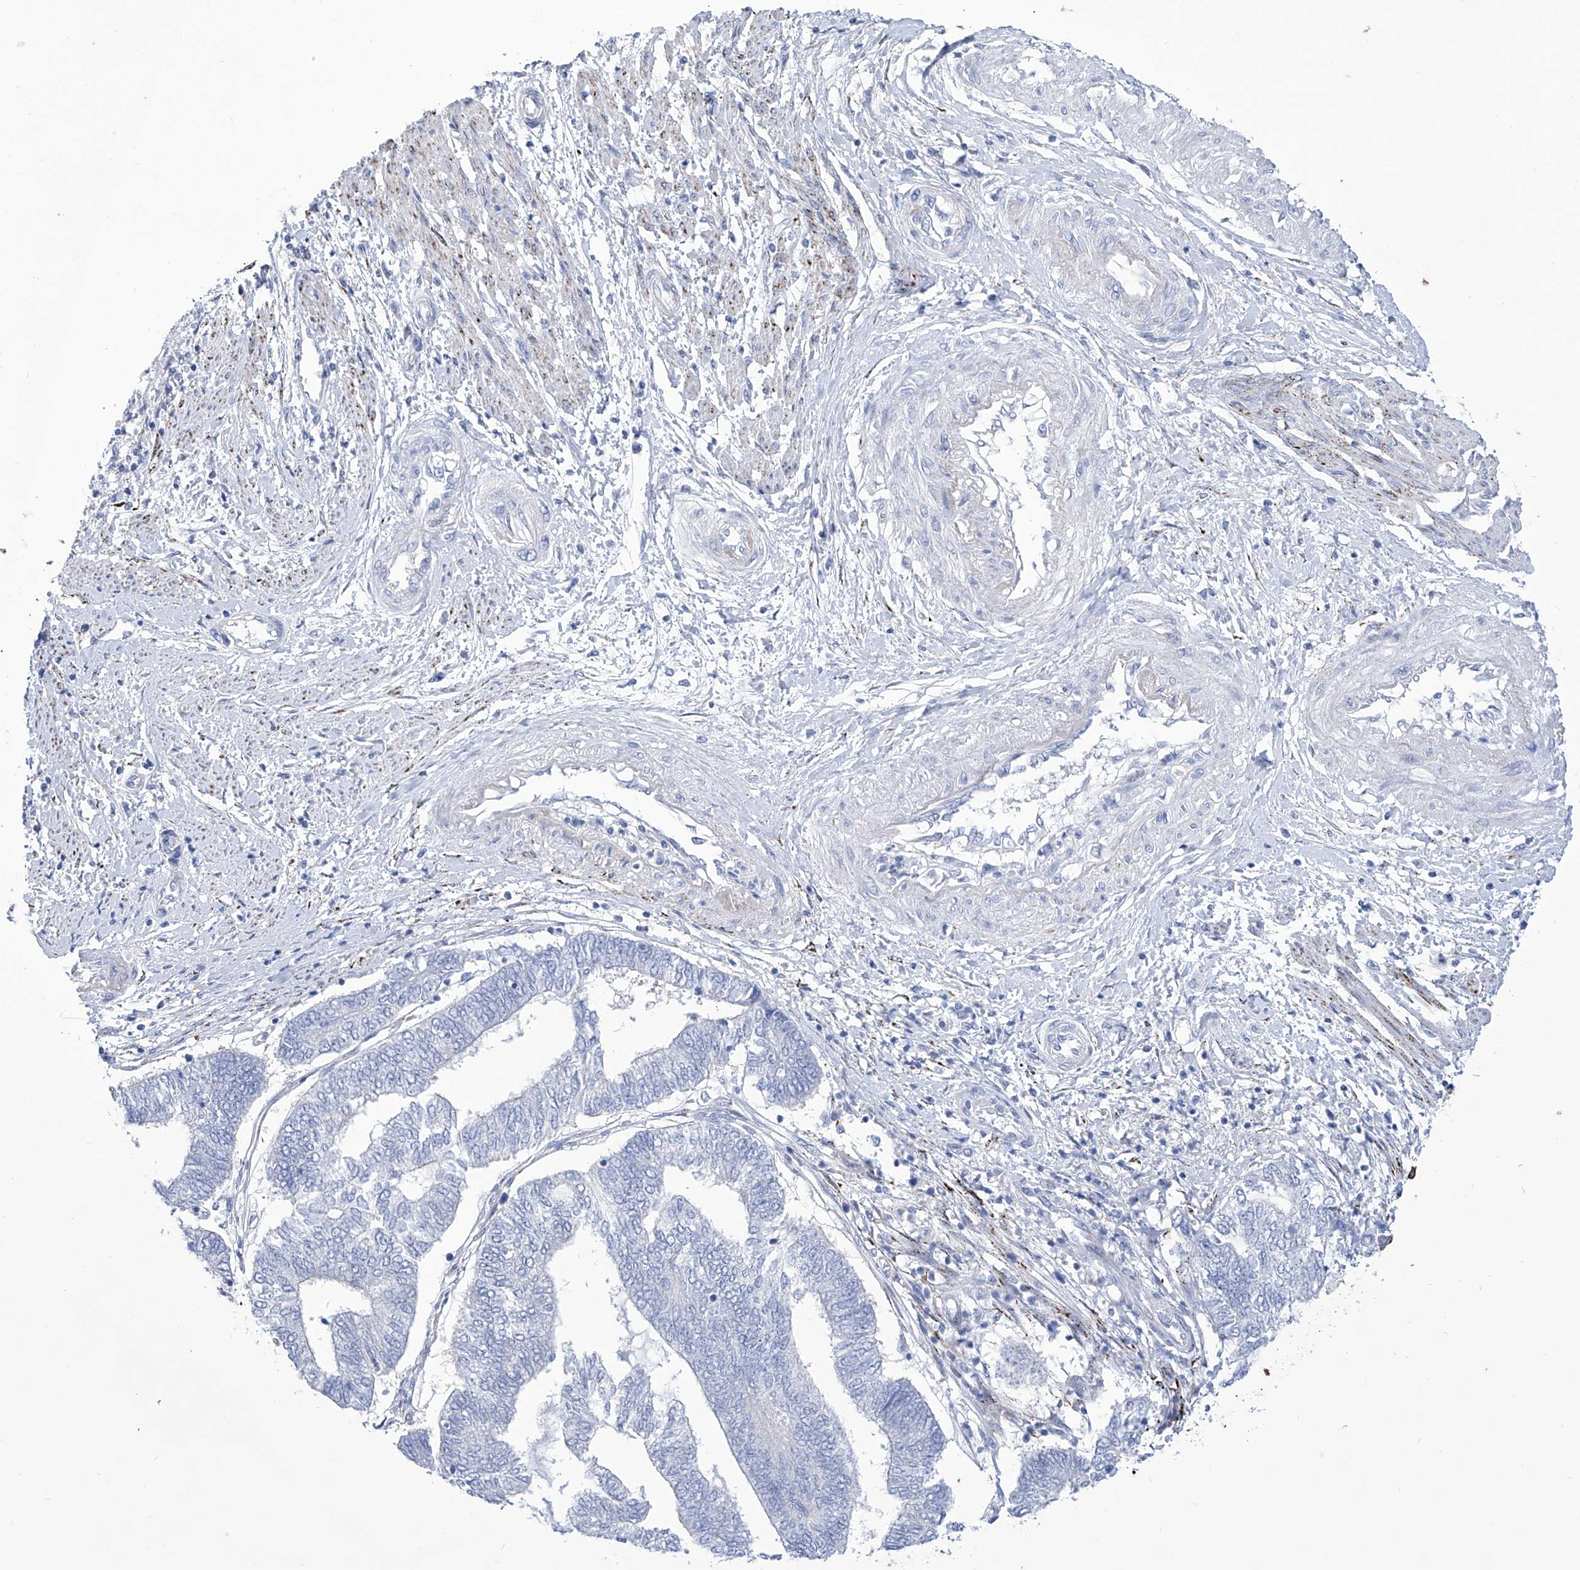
{"staining": {"intensity": "negative", "quantity": "none", "location": "none"}, "tissue": "endometrial cancer", "cell_type": "Tumor cells", "image_type": "cancer", "snomed": [{"axis": "morphology", "description": "Adenocarcinoma, NOS"}, {"axis": "topography", "description": "Uterus"}, {"axis": "topography", "description": "Endometrium"}], "caption": "The photomicrograph exhibits no staining of tumor cells in endometrial cancer (adenocarcinoma).", "gene": "C1orf87", "patient": {"sex": "female", "age": 70}}